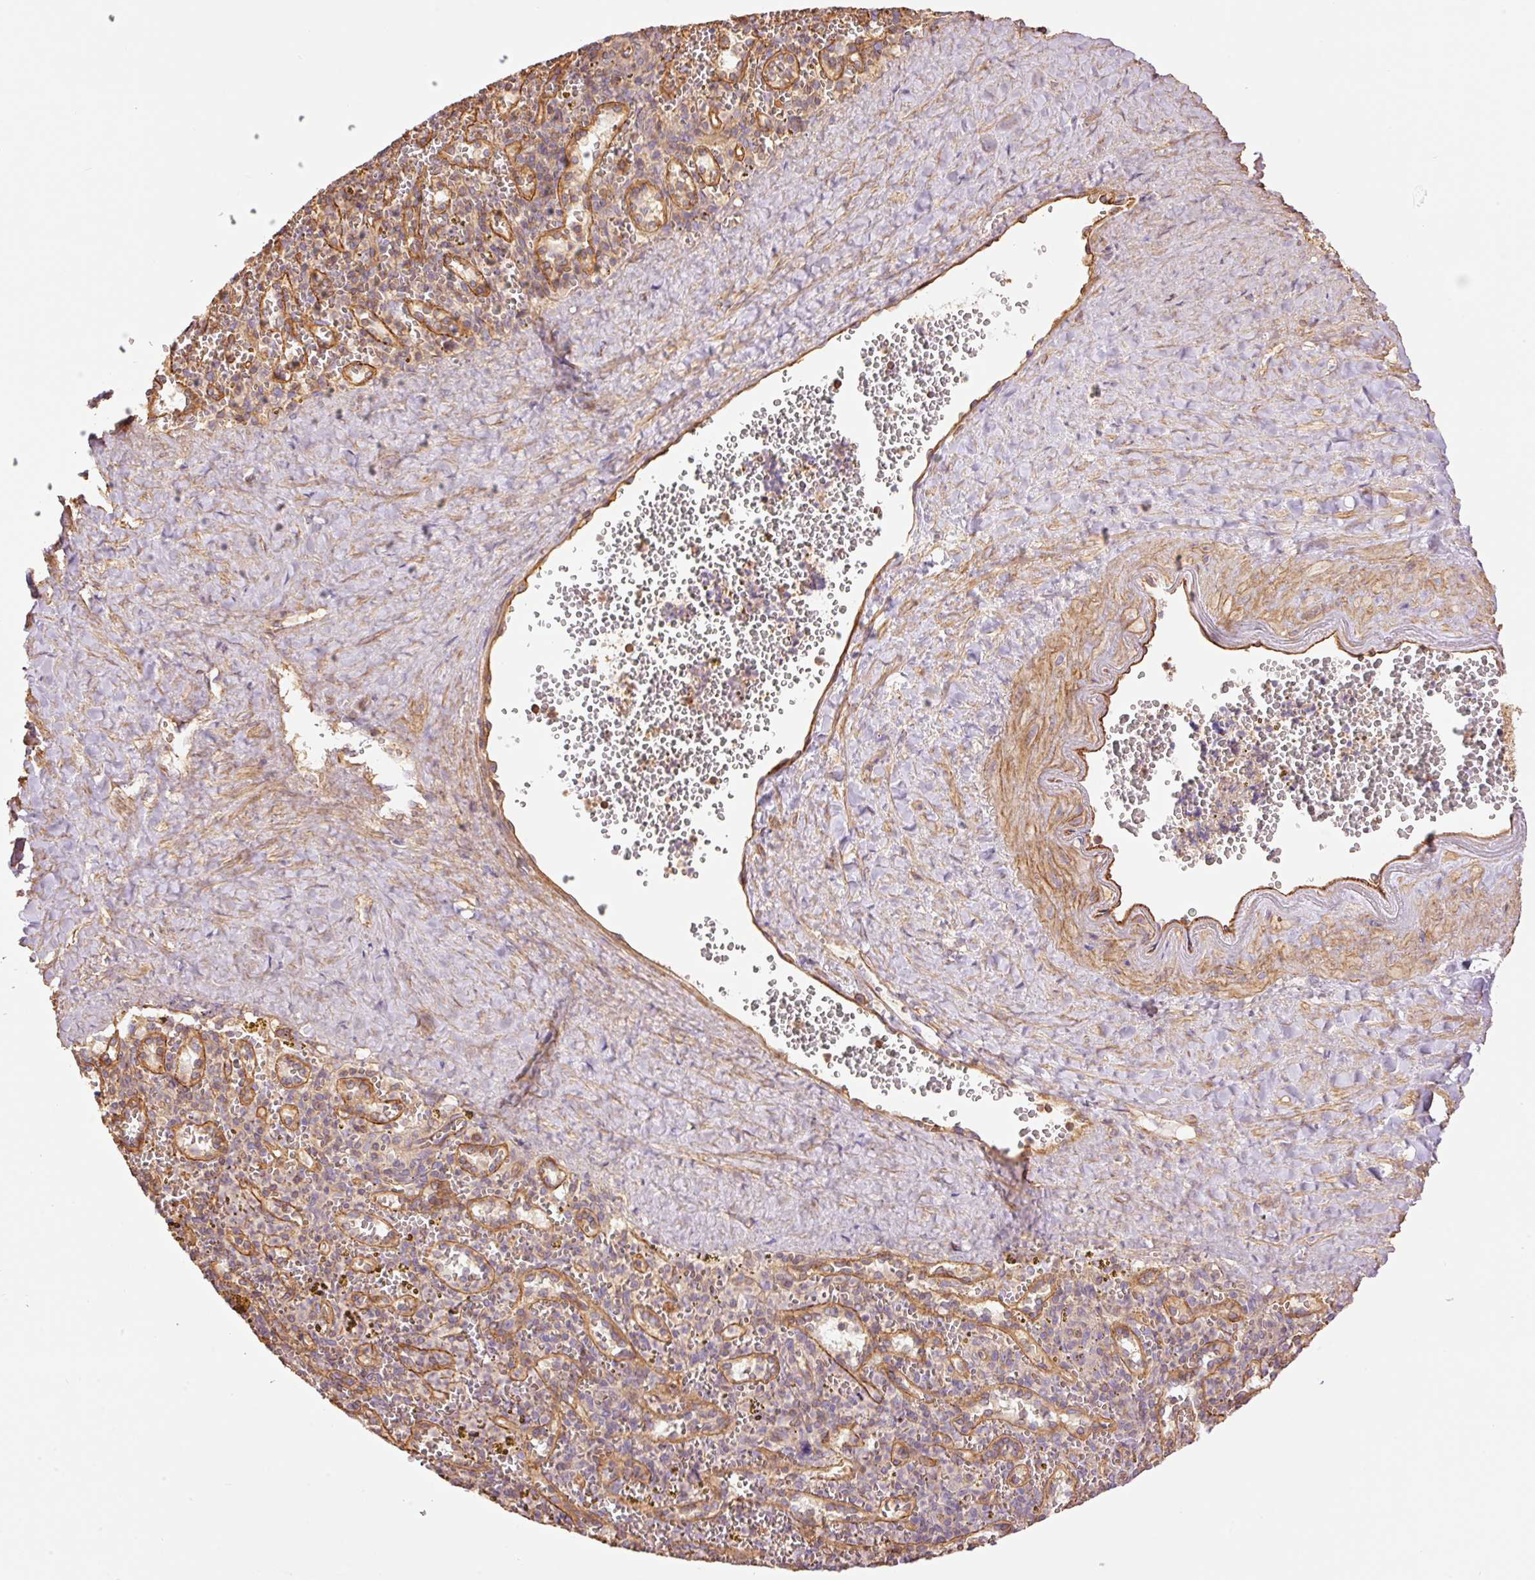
{"staining": {"intensity": "negative", "quantity": "none", "location": "none"}, "tissue": "spleen", "cell_type": "Cells in red pulp", "image_type": "normal", "snomed": [{"axis": "morphology", "description": "Normal tissue, NOS"}, {"axis": "topography", "description": "Spleen"}], "caption": "This is a micrograph of immunohistochemistry staining of unremarkable spleen, which shows no staining in cells in red pulp.", "gene": "PPP1R1B", "patient": {"sex": "male", "age": 57}}